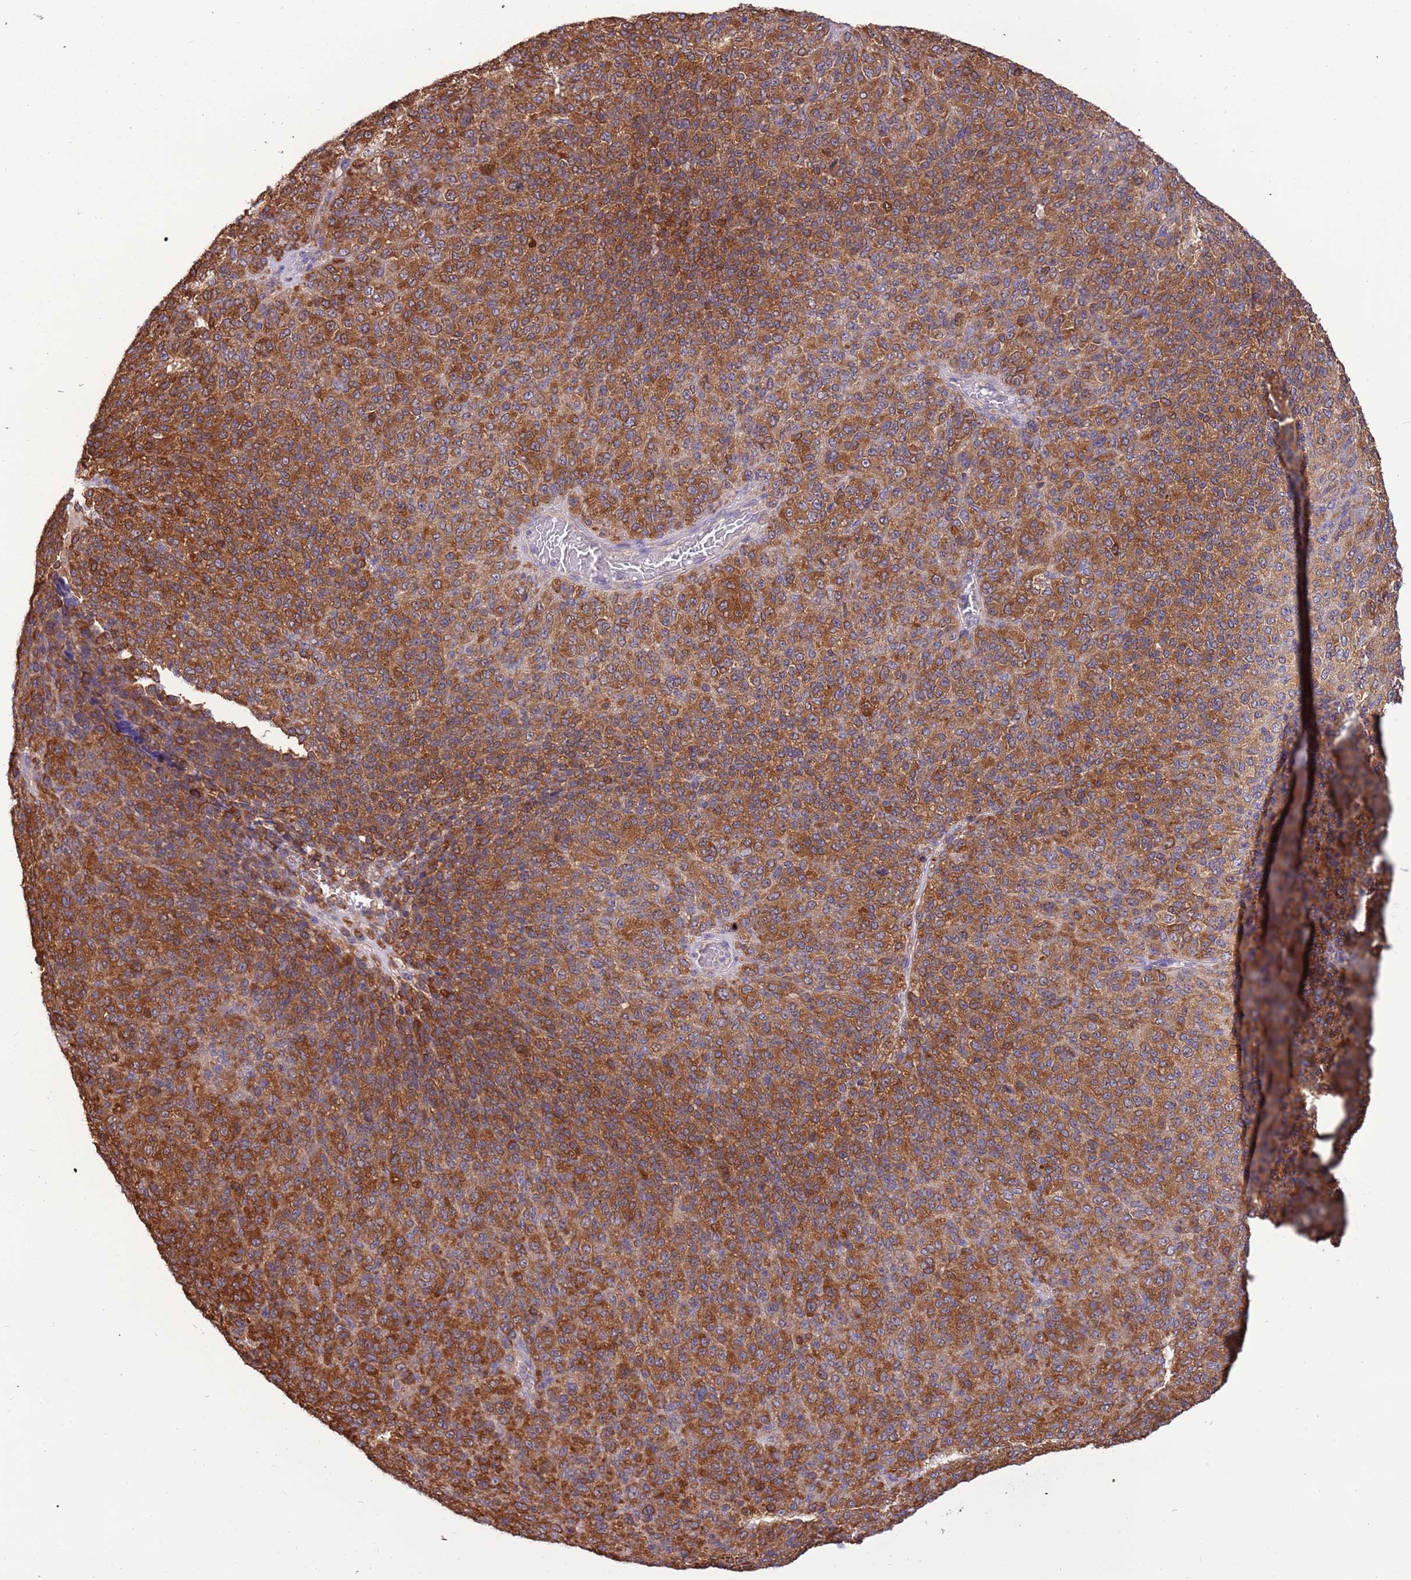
{"staining": {"intensity": "strong", "quantity": ">75%", "location": "cytoplasmic/membranous"}, "tissue": "melanoma", "cell_type": "Tumor cells", "image_type": "cancer", "snomed": [{"axis": "morphology", "description": "Malignant melanoma, Metastatic site"}, {"axis": "topography", "description": "Brain"}], "caption": "This is an image of immunohistochemistry (IHC) staining of malignant melanoma (metastatic site), which shows strong positivity in the cytoplasmic/membranous of tumor cells.", "gene": "STIP1", "patient": {"sex": "female", "age": 56}}